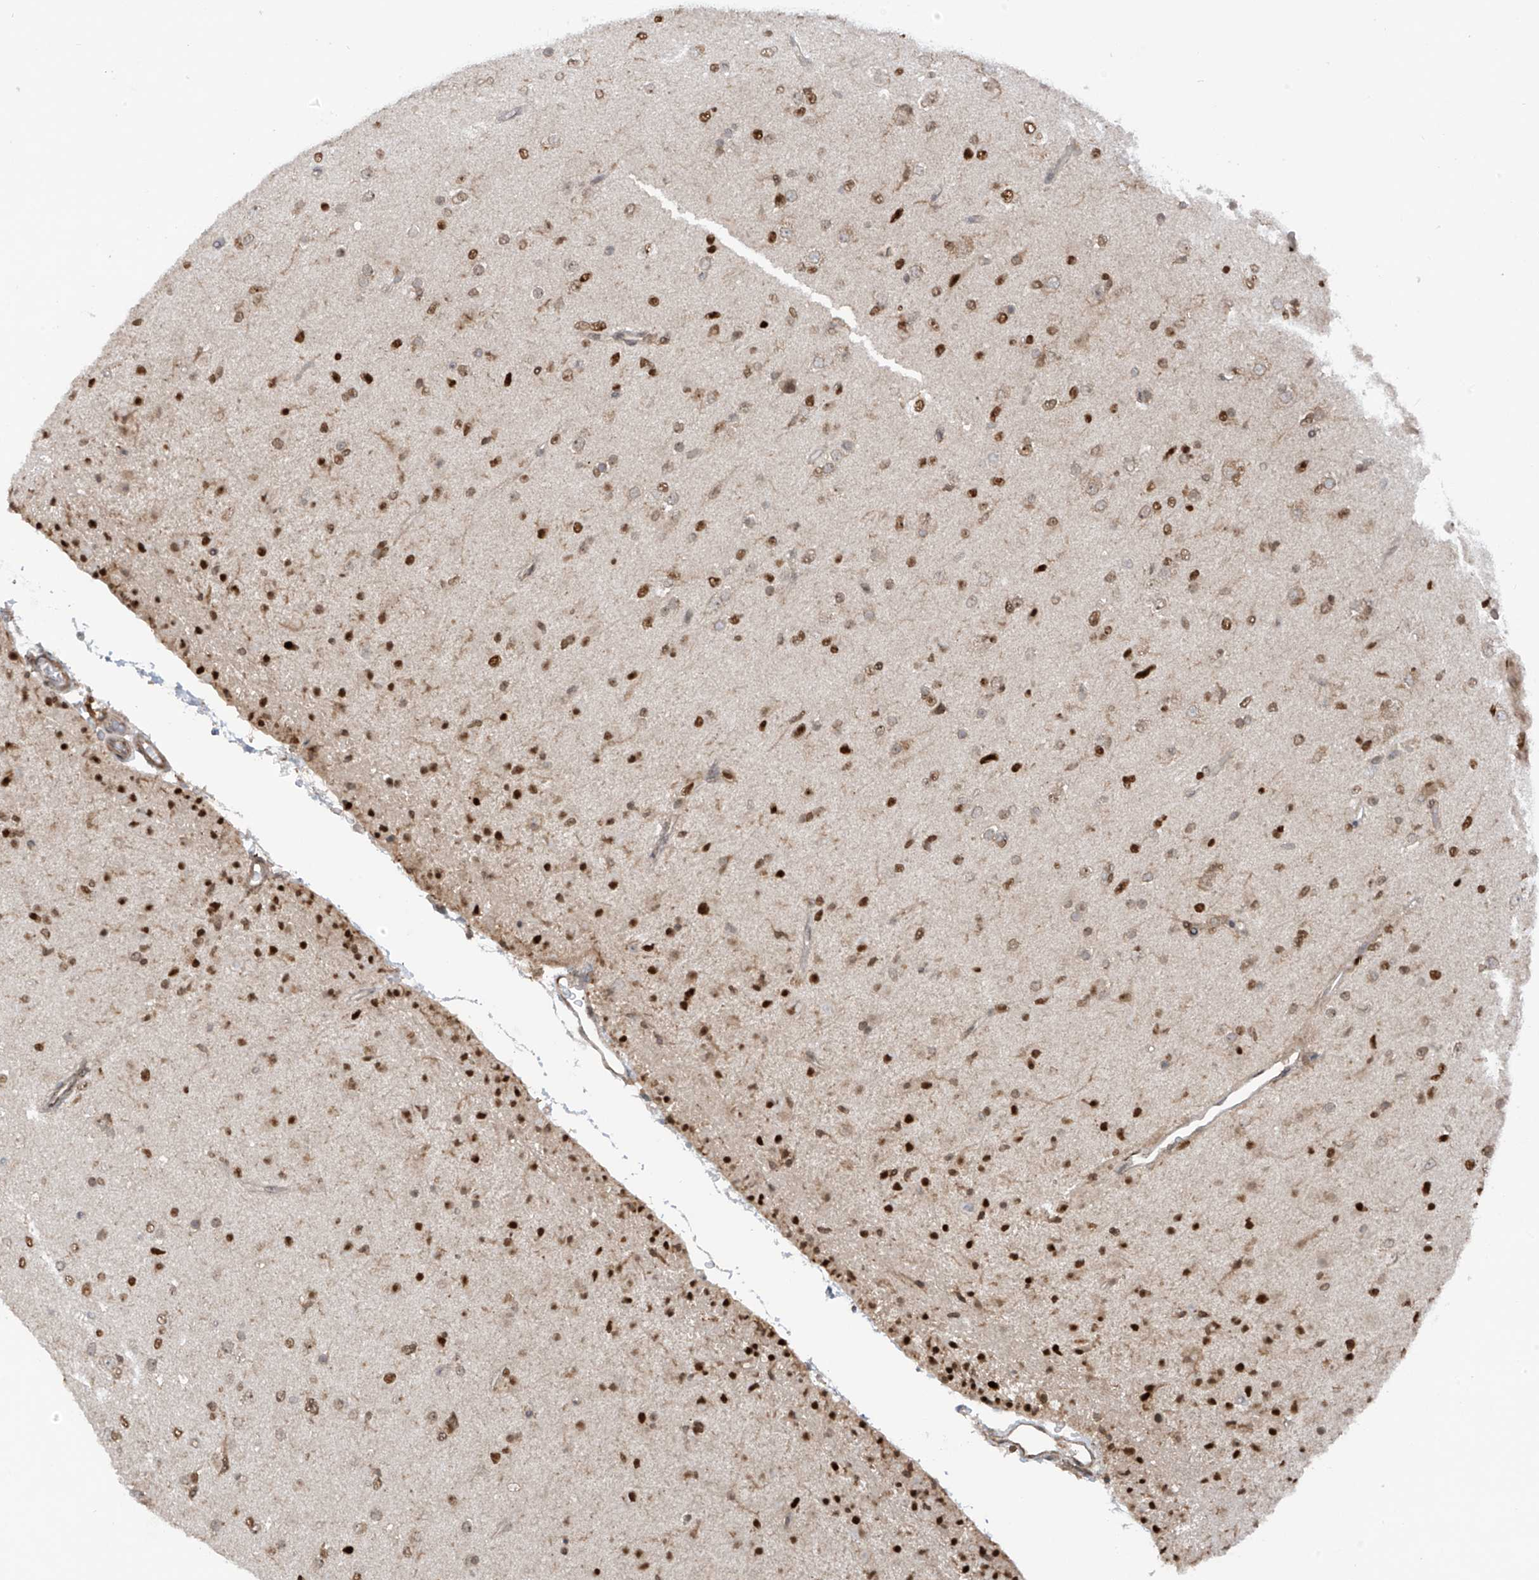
{"staining": {"intensity": "moderate", "quantity": "25%-75%", "location": "nuclear"}, "tissue": "glioma", "cell_type": "Tumor cells", "image_type": "cancer", "snomed": [{"axis": "morphology", "description": "Glioma, malignant, Low grade"}, {"axis": "topography", "description": "Brain"}], "caption": "Approximately 25%-75% of tumor cells in glioma display moderate nuclear protein staining as visualized by brown immunohistochemical staining.", "gene": "REPIN1", "patient": {"sex": "male", "age": 65}}